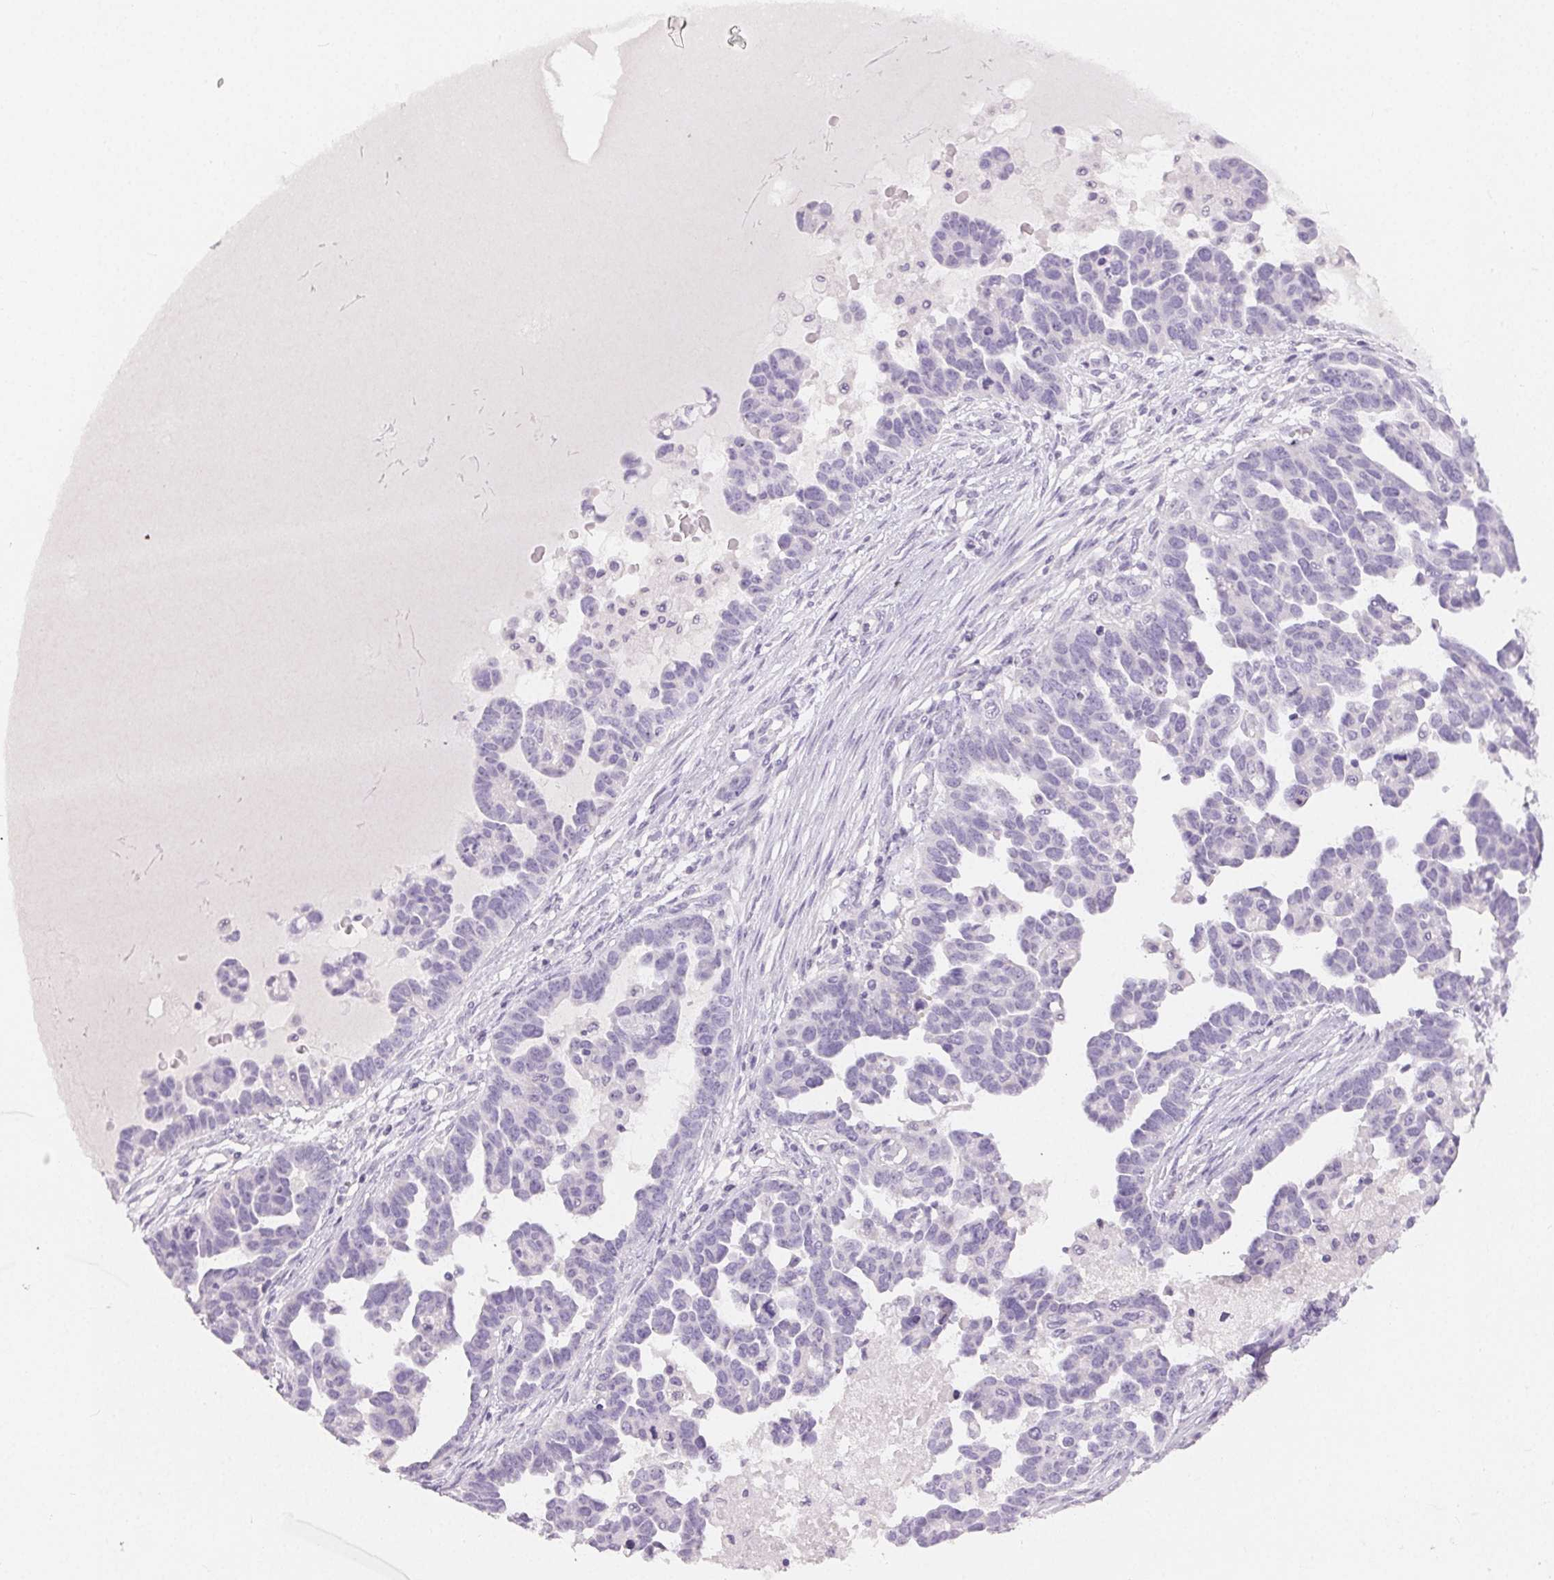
{"staining": {"intensity": "negative", "quantity": "none", "location": "none"}, "tissue": "ovarian cancer", "cell_type": "Tumor cells", "image_type": "cancer", "snomed": [{"axis": "morphology", "description": "Cystadenocarcinoma, serous, NOS"}, {"axis": "topography", "description": "Ovary"}], "caption": "Ovarian serous cystadenocarcinoma stained for a protein using immunohistochemistry shows no positivity tumor cells.", "gene": "MIOX", "patient": {"sex": "female", "age": 54}}